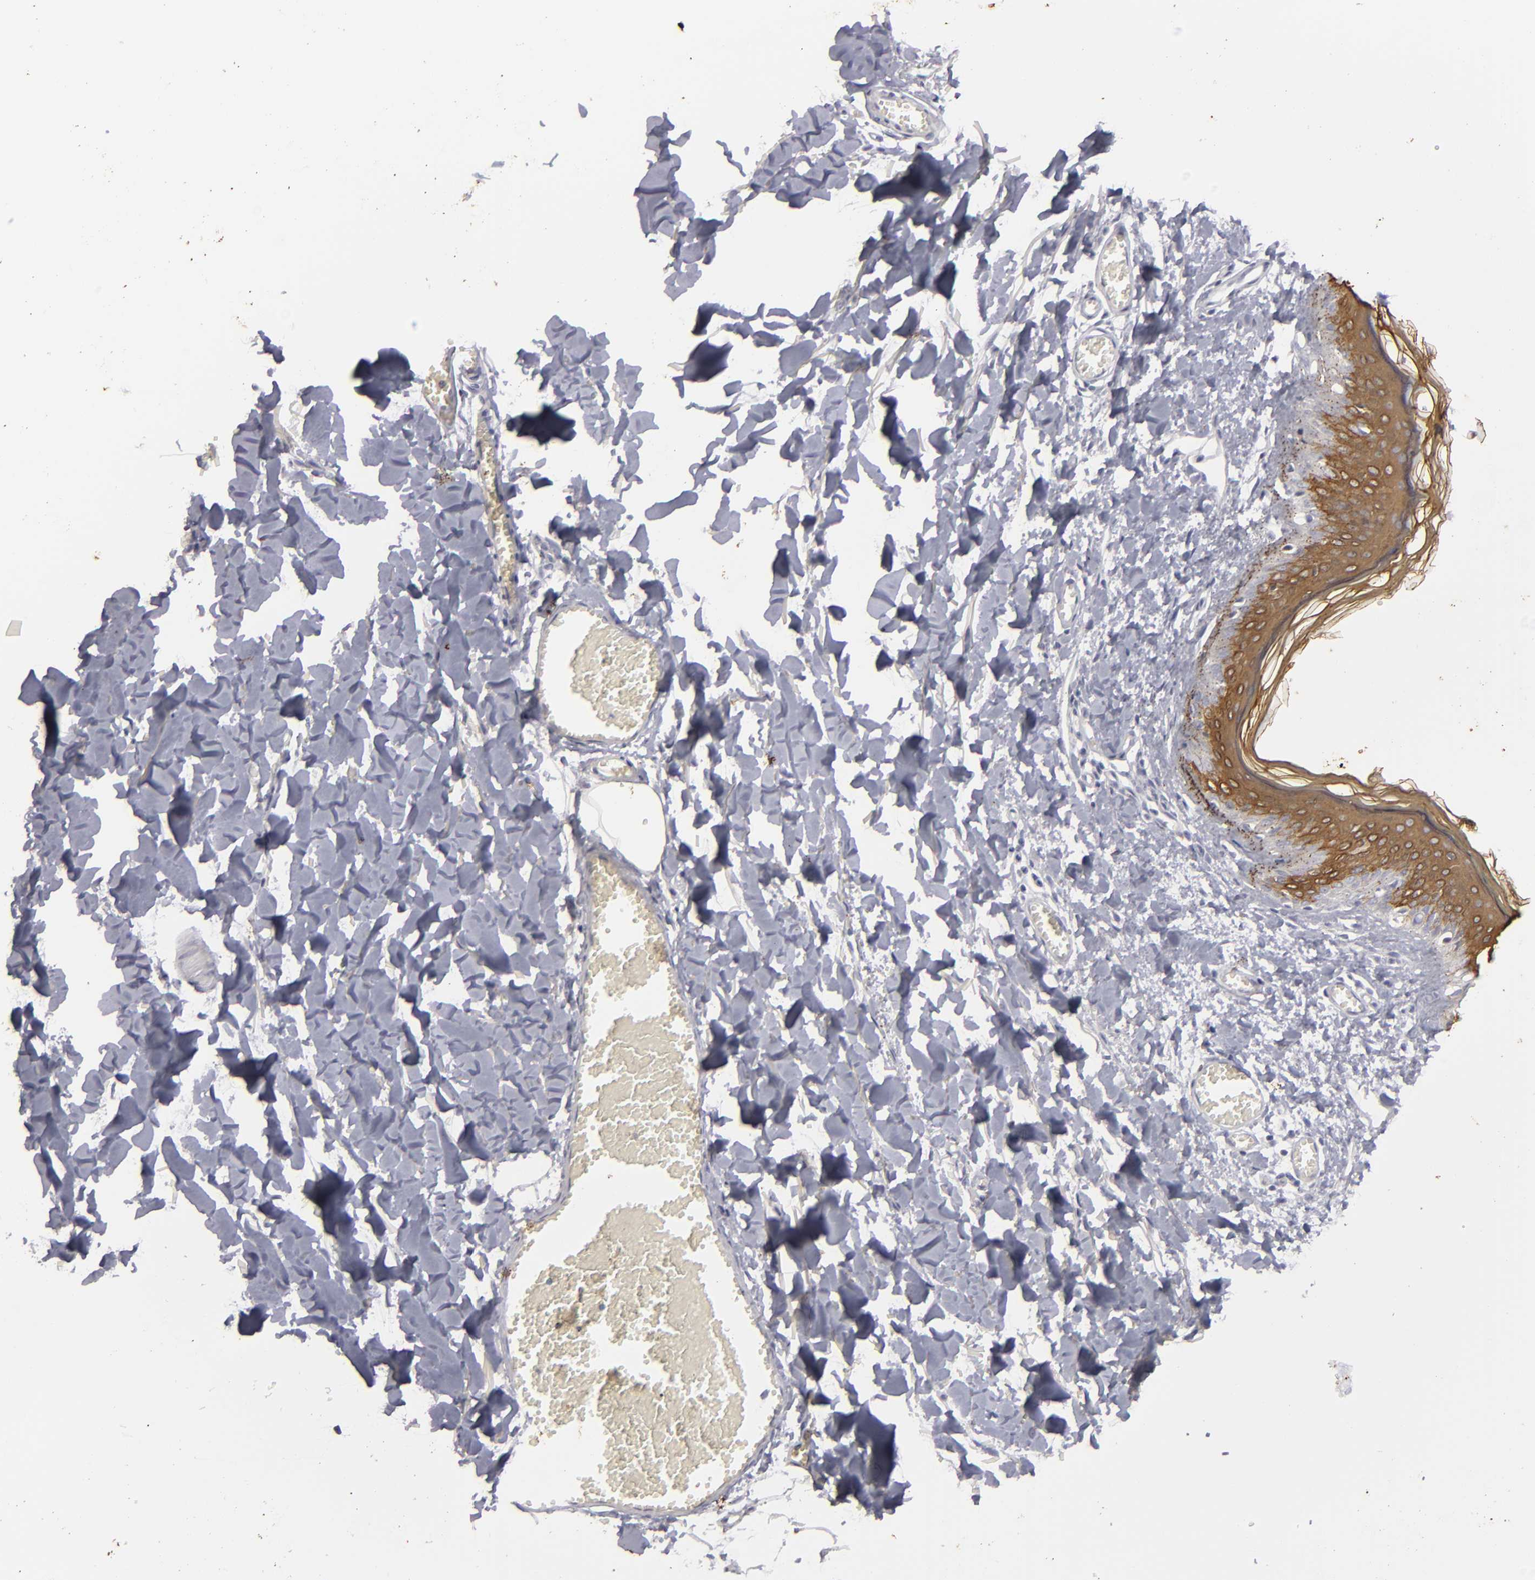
{"staining": {"intensity": "negative", "quantity": "none", "location": "none"}, "tissue": "skin", "cell_type": "Fibroblasts", "image_type": "normal", "snomed": [{"axis": "morphology", "description": "Normal tissue, NOS"}, {"axis": "morphology", "description": "Sarcoma, NOS"}, {"axis": "topography", "description": "Skin"}, {"axis": "topography", "description": "Soft tissue"}], "caption": "A high-resolution image shows immunohistochemistry (IHC) staining of unremarkable skin, which exhibits no significant staining in fibroblasts.", "gene": "KRT1", "patient": {"sex": "female", "age": 51}}